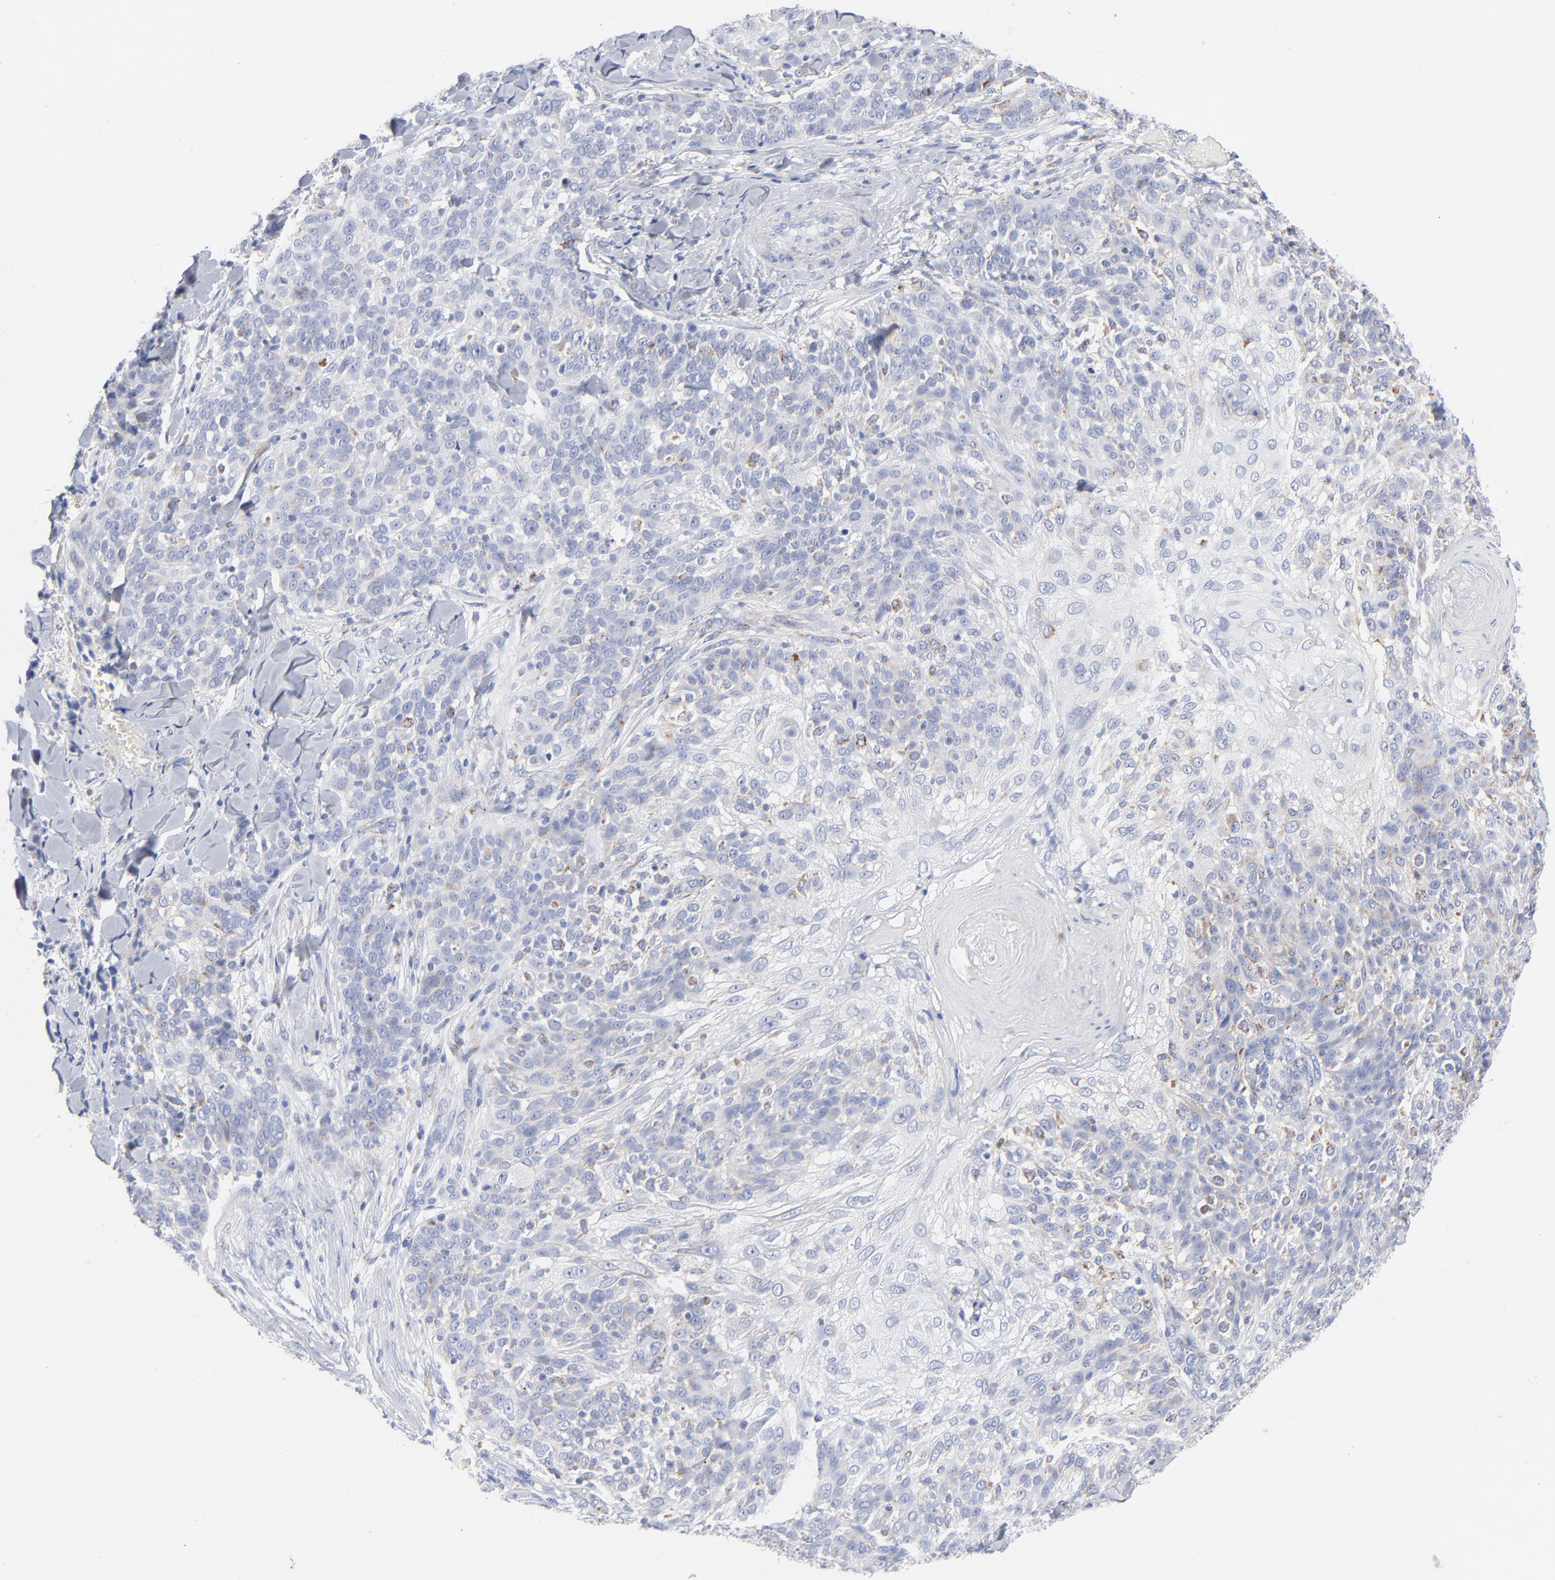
{"staining": {"intensity": "negative", "quantity": "none", "location": "none"}, "tissue": "skin cancer", "cell_type": "Tumor cells", "image_type": "cancer", "snomed": [{"axis": "morphology", "description": "Normal tissue, NOS"}, {"axis": "morphology", "description": "Squamous cell carcinoma, NOS"}, {"axis": "topography", "description": "Skin"}], "caption": "High power microscopy image of an immunohistochemistry (IHC) image of skin squamous cell carcinoma, revealing no significant positivity in tumor cells. Nuclei are stained in blue.", "gene": "CHCHD10", "patient": {"sex": "female", "age": 83}}